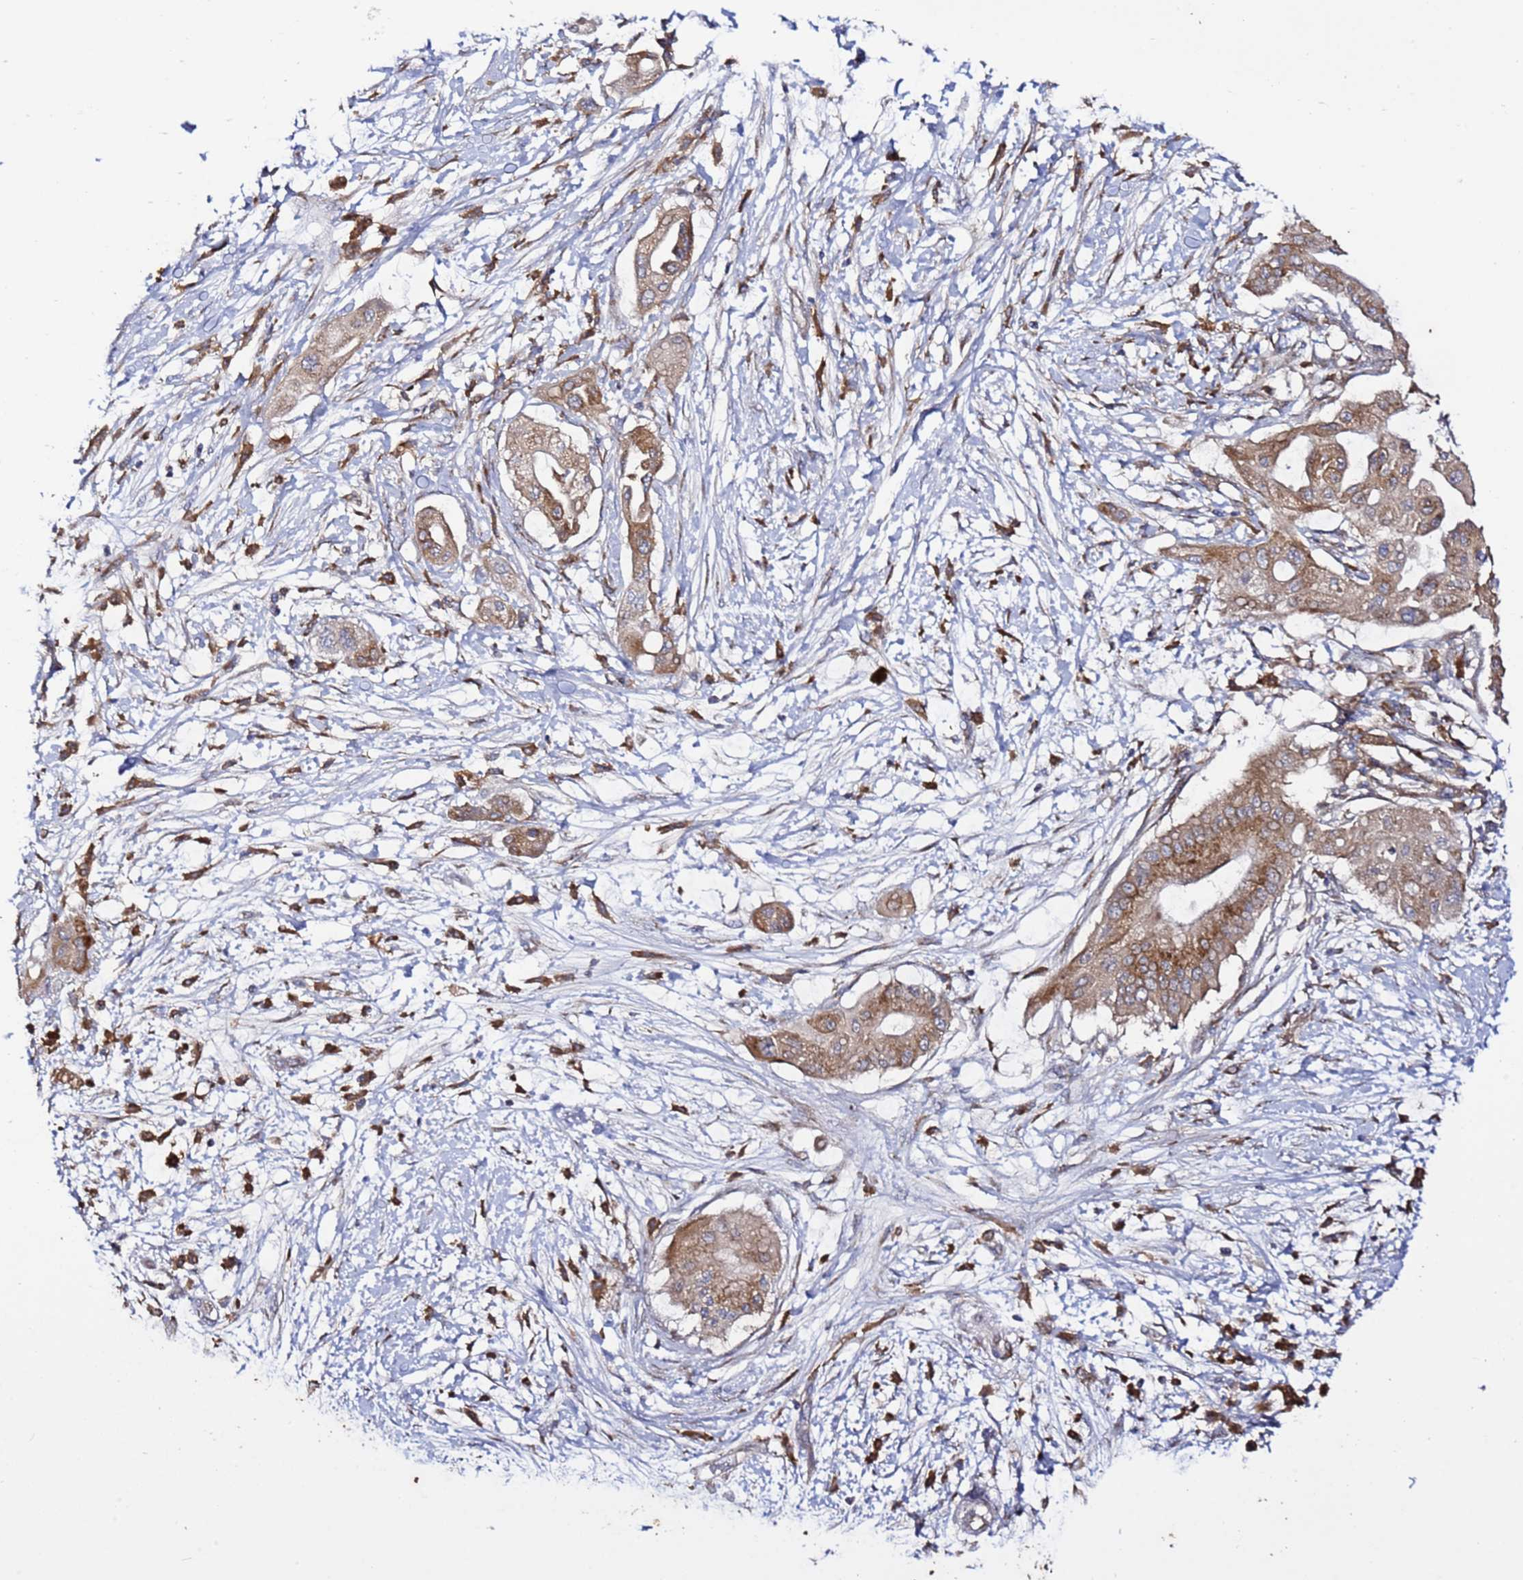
{"staining": {"intensity": "moderate", "quantity": ">75%", "location": "cytoplasmic/membranous"}, "tissue": "pancreatic cancer", "cell_type": "Tumor cells", "image_type": "cancer", "snomed": [{"axis": "morphology", "description": "Adenocarcinoma, NOS"}, {"axis": "topography", "description": "Pancreas"}], "caption": "Immunohistochemistry (IHC) of human pancreatic cancer (adenocarcinoma) demonstrates medium levels of moderate cytoplasmic/membranous positivity in about >75% of tumor cells.", "gene": "TMEM176B", "patient": {"sex": "male", "age": 68}}